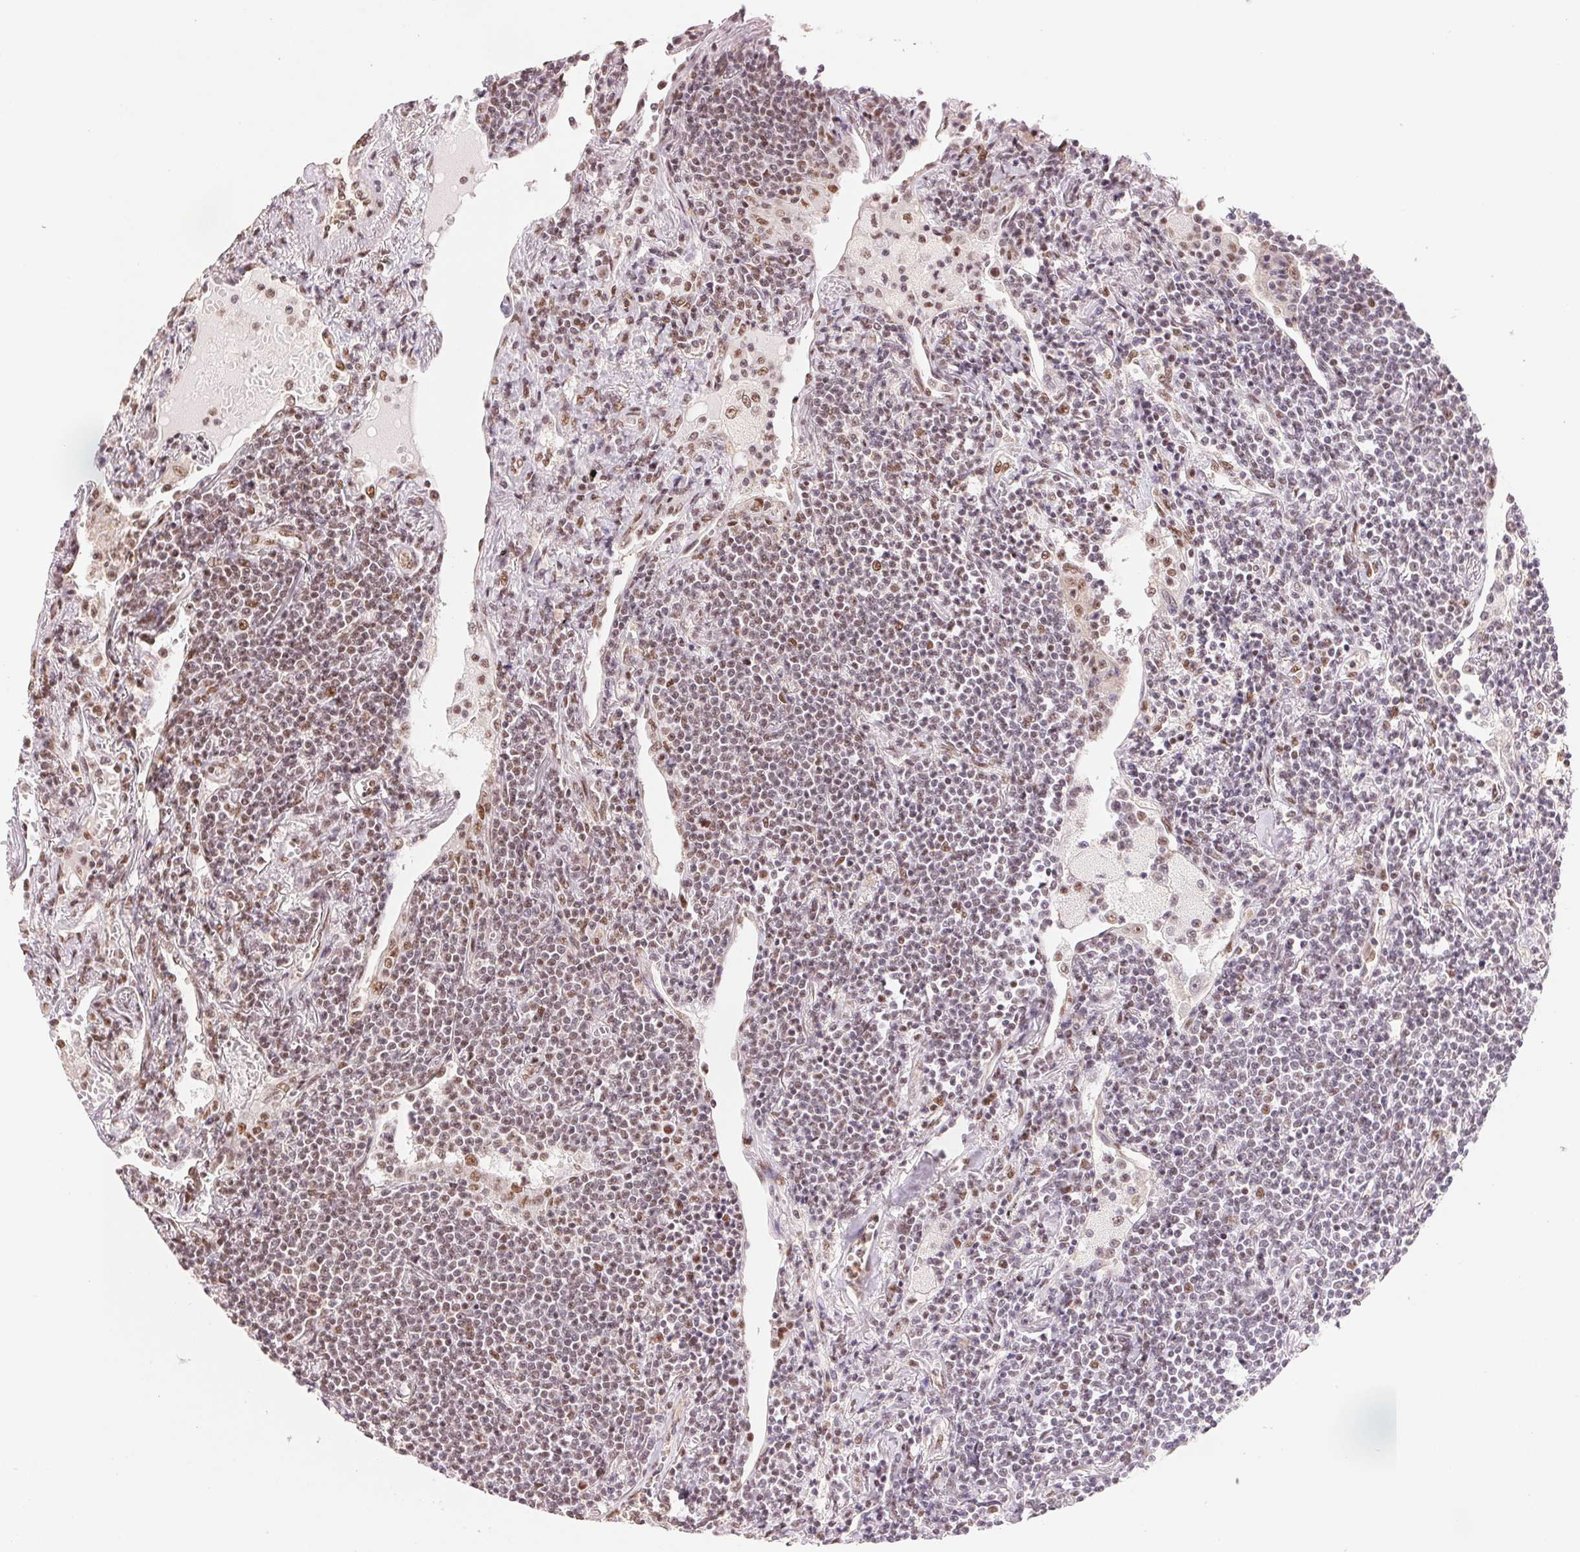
{"staining": {"intensity": "moderate", "quantity": ">75%", "location": "nuclear"}, "tissue": "lymphoma", "cell_type": "Tumor cells", "image_type": "cancer", "snomed": [{"axis": "morphology", "description": "Malignant lymphoma, non-Hodgkin's type, Low grade"}, {"axis": "topography", "description": "Lung"}], "caption": "Immunohistochemistry micrograph of neoplastic tissue: malignant lymphoma, non-Hodgkin's type (low-grade) stained using immunohistochemistry (IHC) displays medium levels of moderate protein expression localized specifically in the nuclear of tumor cells, appearing as a nuclear brown color.", "gene": "SREK1", "patient": {"sex": "female", "age": 71}}